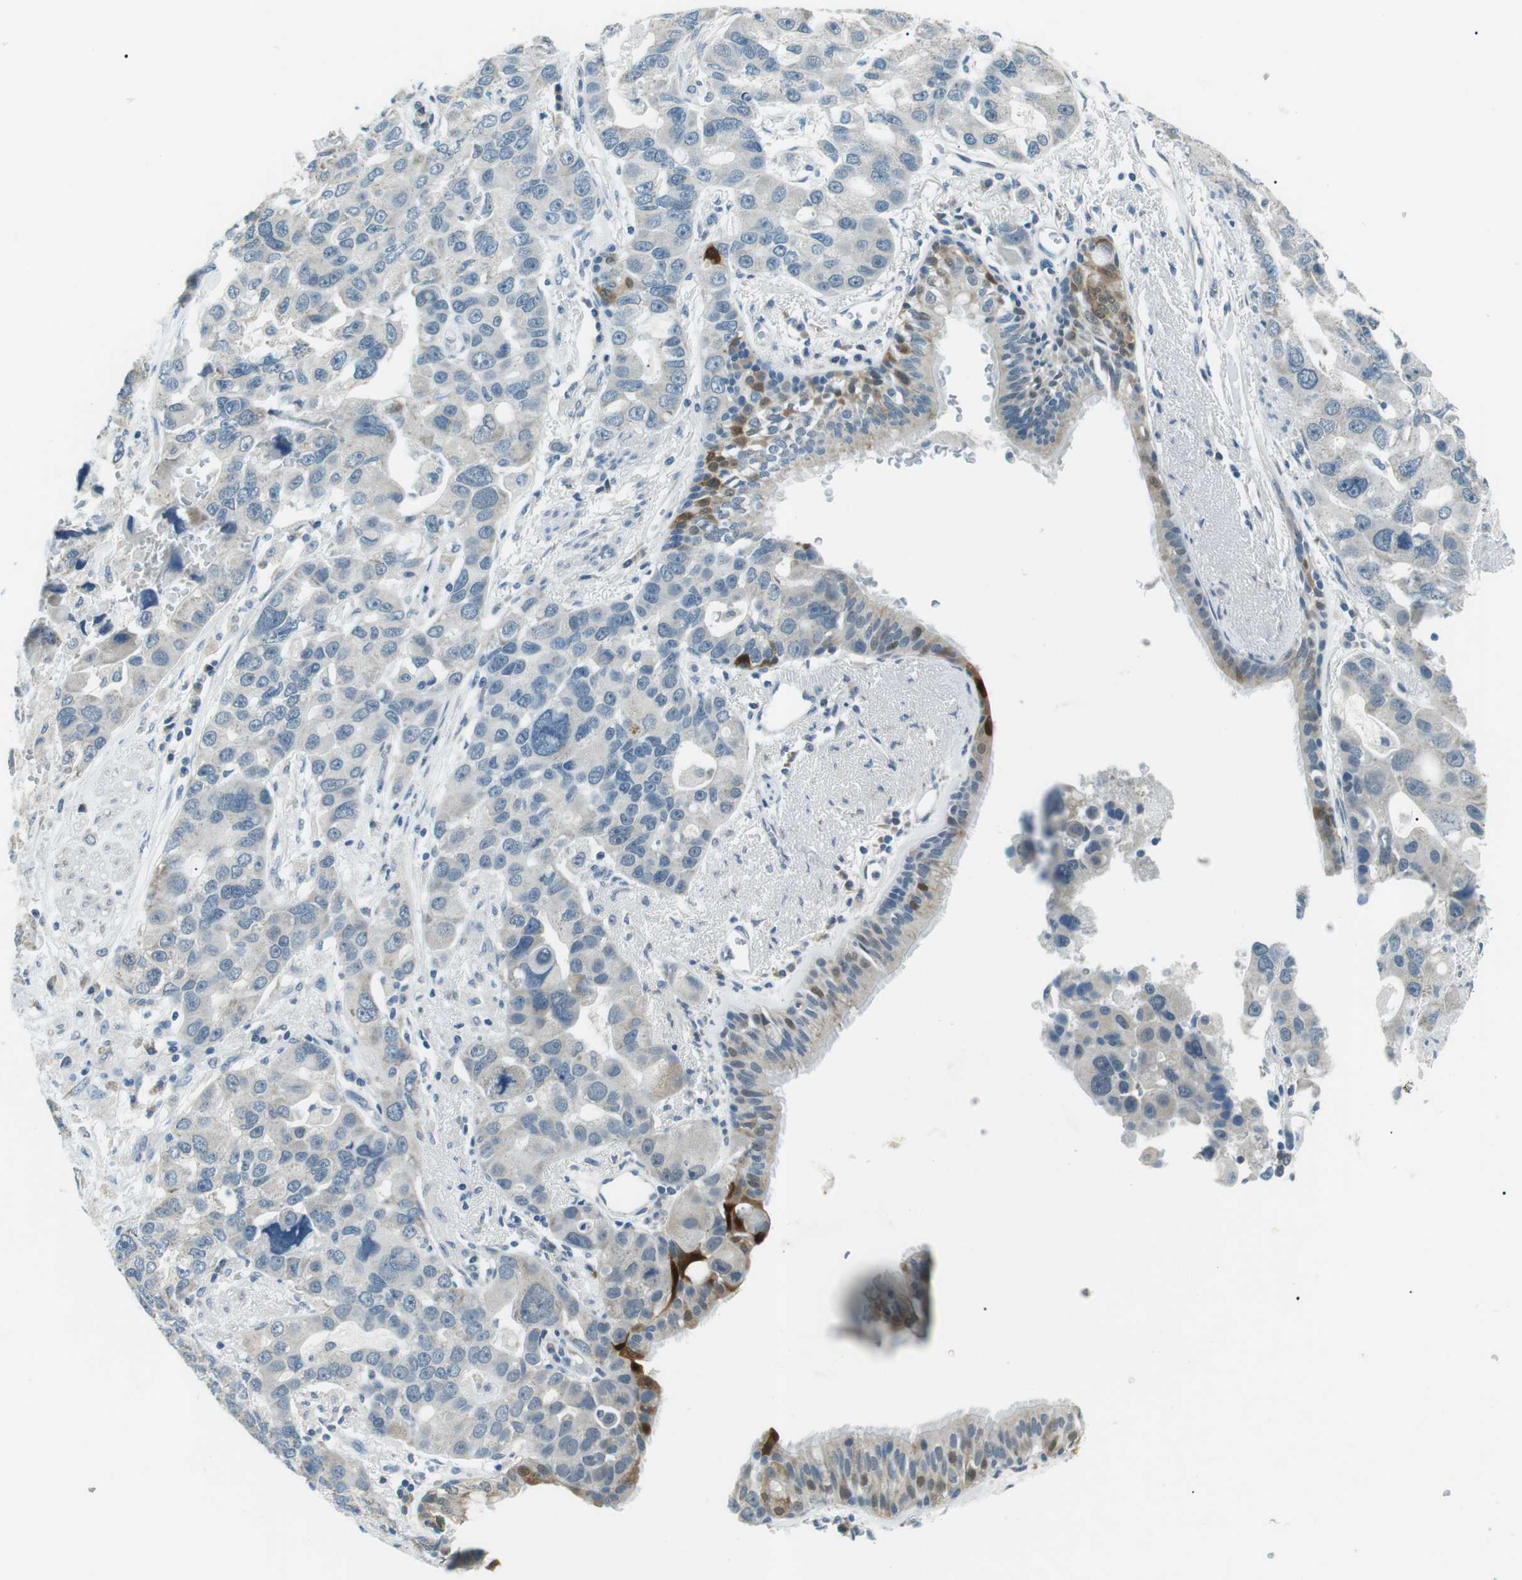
{"staining": {"intensity": "moderate", "quantity": "<25%", "location": "cytoplasmic/membranous"}, "tissue": "bronchus", "cell_type": "Respiratory epithelial cells", "image_type": "normal", "snomed": [{"axis": "morphology", "description": "Normal tissue, NOS"}, {"axis": "morphology", "description": "Adenocarcinoma, NOS"}, {"axis": "morphology", "description": "Adenocarcinoma, metastatic, NOS"}, {"axis": "topography", "description": "Lymph node"}, {"axis": "topography", "description": "Bronchus"}, {"axis": "topography", "description": "Lung"}], "caption": "Immunohistochemistry (IHC) image of normal bronchus: human bronchus stained using IHC shows low levels of moderate protein expression localized specifically in the cytoplasmic/membranous of respiratory epithelial cells, appearing as a cytoplasmic/membranous brown color.", "gene": "ENSG00000289724", "patient": {"sex": "female", "age": 54}}